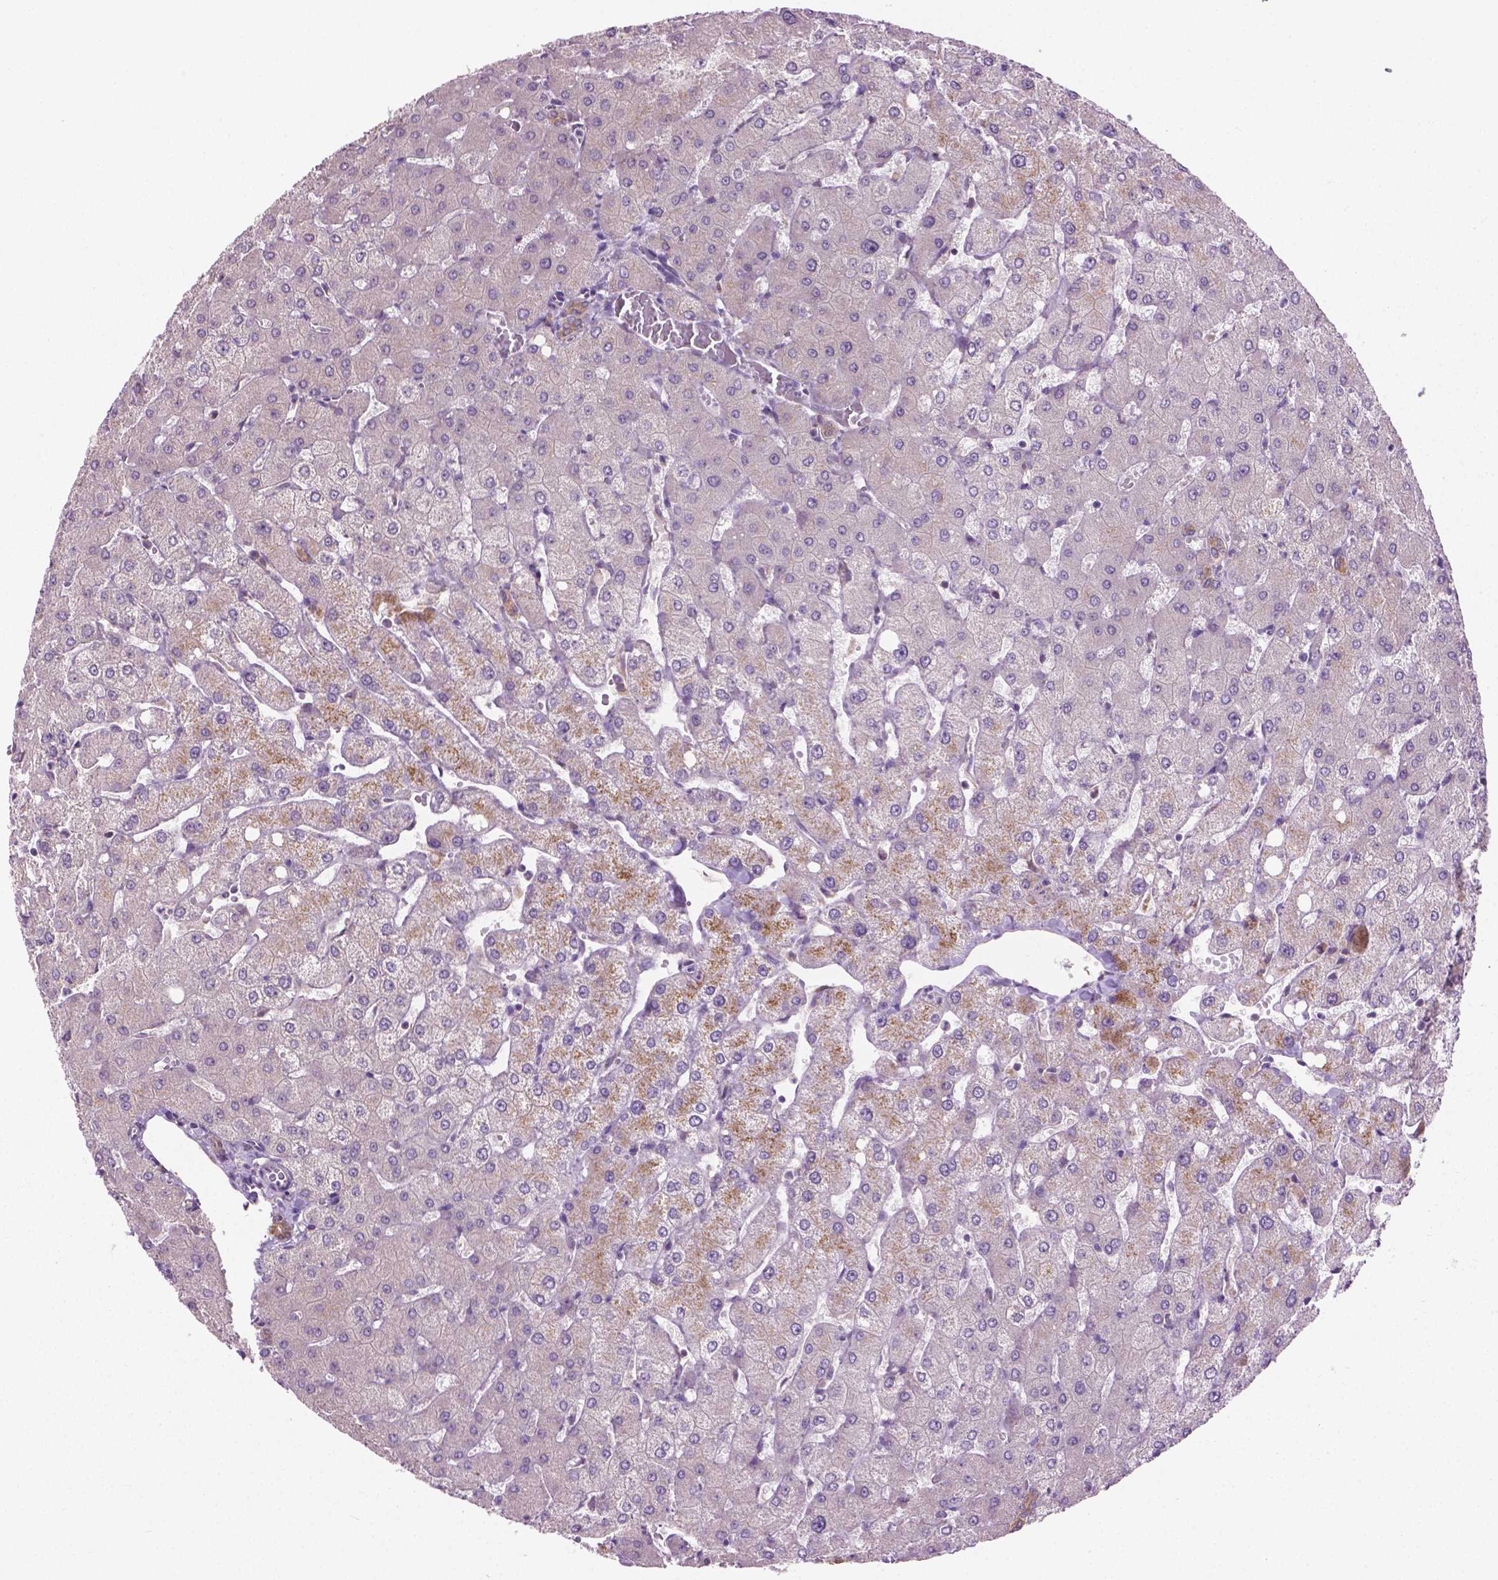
{"staining": {"intensity": "strong", "quantity": ">75%", "location": "cytoplasmic/membranous"}, "tissue": "liver", "cell_type": "Cholangiocytes", "image_type": "normal", "snomed": [{"axis": "morphology", "description": "Normal tissue, NOS"}, {"axis": "topography", "description": "Liver"}], "caption": "Normal liver demonstrates strong cytoplasmic/membranous staining in approximately >75% of cholangiocytes The staining was performed using DAB (3,3'-diaminobenzidine) to visualize the protein expression in brown, while the nuclei were stained in blue with hematoxylin (Magnification: 20x)..", "gene": "MZT1", "patient": {"sex": "female", "age": 54}}